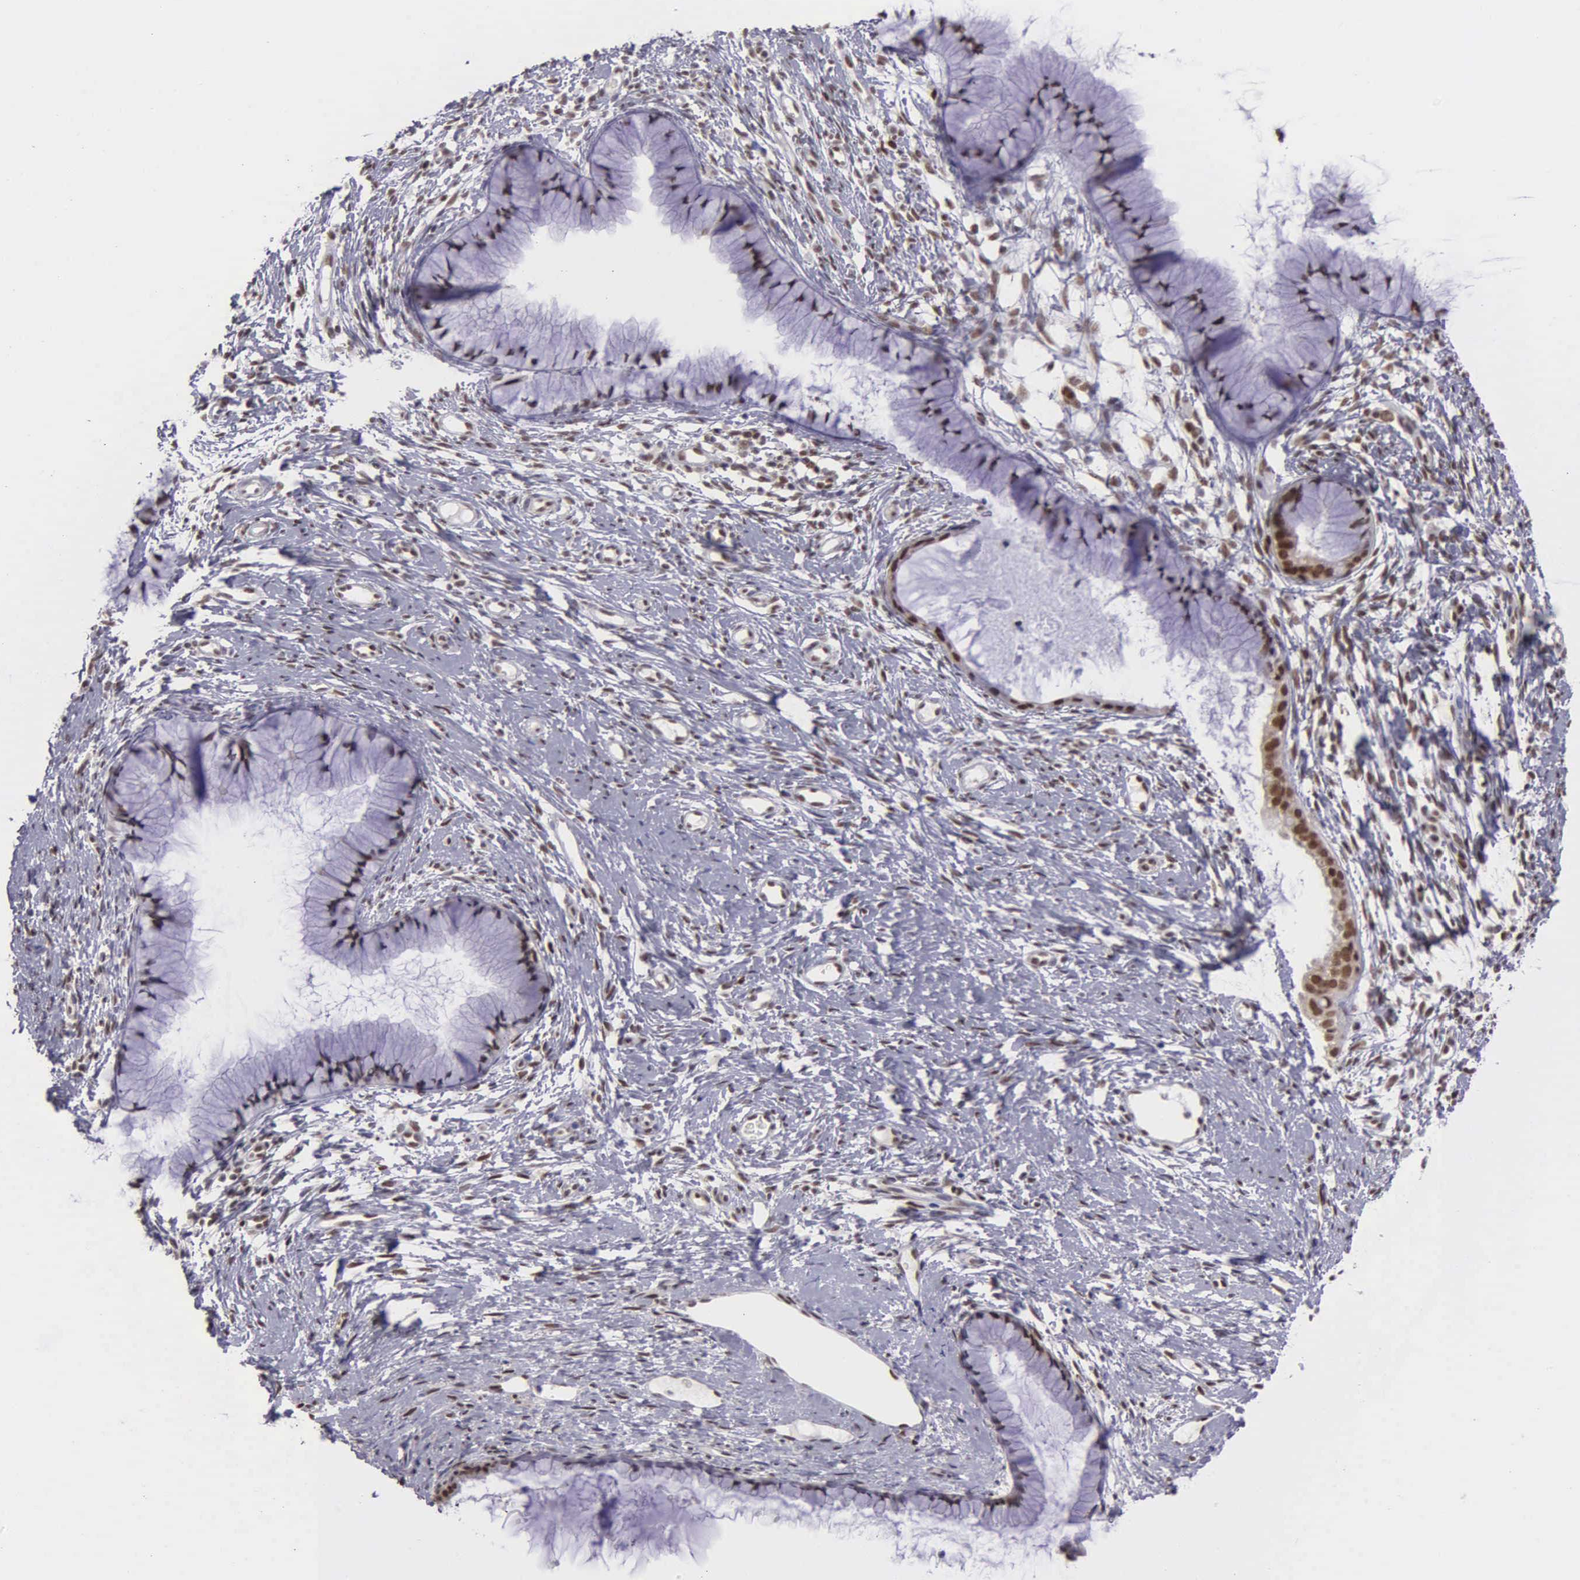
{"staining": {"intensity": "moderate", "quantity": "25%-75%", "location": "nuclear"}, "tissue": "cervix", "cell_type": "Glandular cells", "image_type": "normal", "snomed": [{"axis": "morphology", "description": "Normal tissue, NOS"}, {"axis": "topography", "description": "Cervix"}], "caption": "The immunohistochemical stain shows moderate nuclear staining in glandular cells of unremarkable cervix. The staining was performed using DAB, with brown indicating positive protein expression. Nuclei are stained blue with hematoxylin.", "gene": "UBR7", "patient": {"sex": "female", "age": 82}}